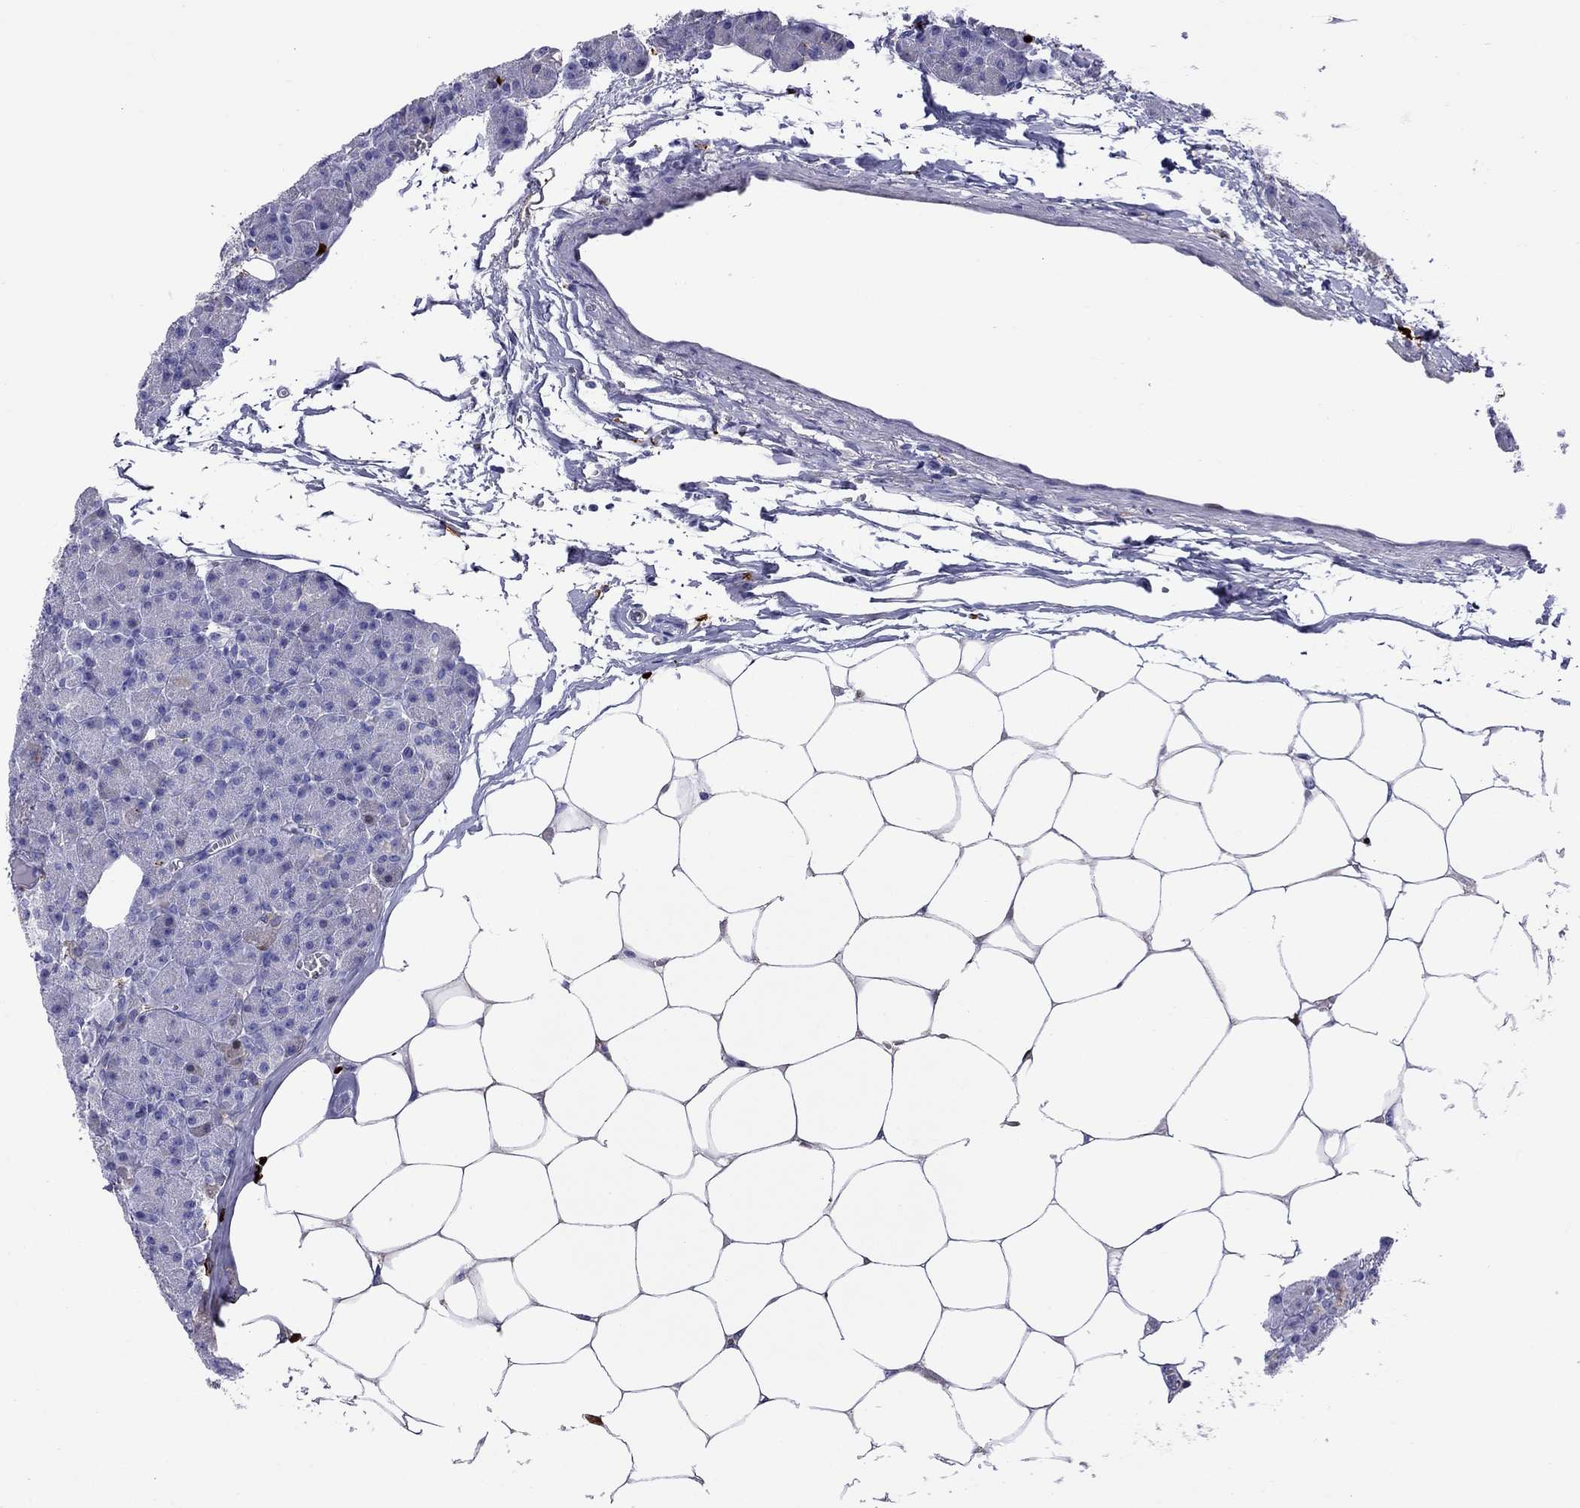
{"staining": {"intensity": "moderate", "quantity": "<25%", "location": "nuclear"}, "tissue": "pancreas", "cell_type": "Exocrine glandular cells", "image_type": "normal", "snomed": [{"axis": "morphology", "description": "Normal tissue, NOS"}, {"axis": "topography", "description": "Pancreas"}], "caption": "Human pancreas stained for a protein (brown) shows moderate nuclear positive expression in approximately <25% of exocrine glandular cells.", "gene": "SERPINA3", "patient": {"sex": "female", "age": 45}}